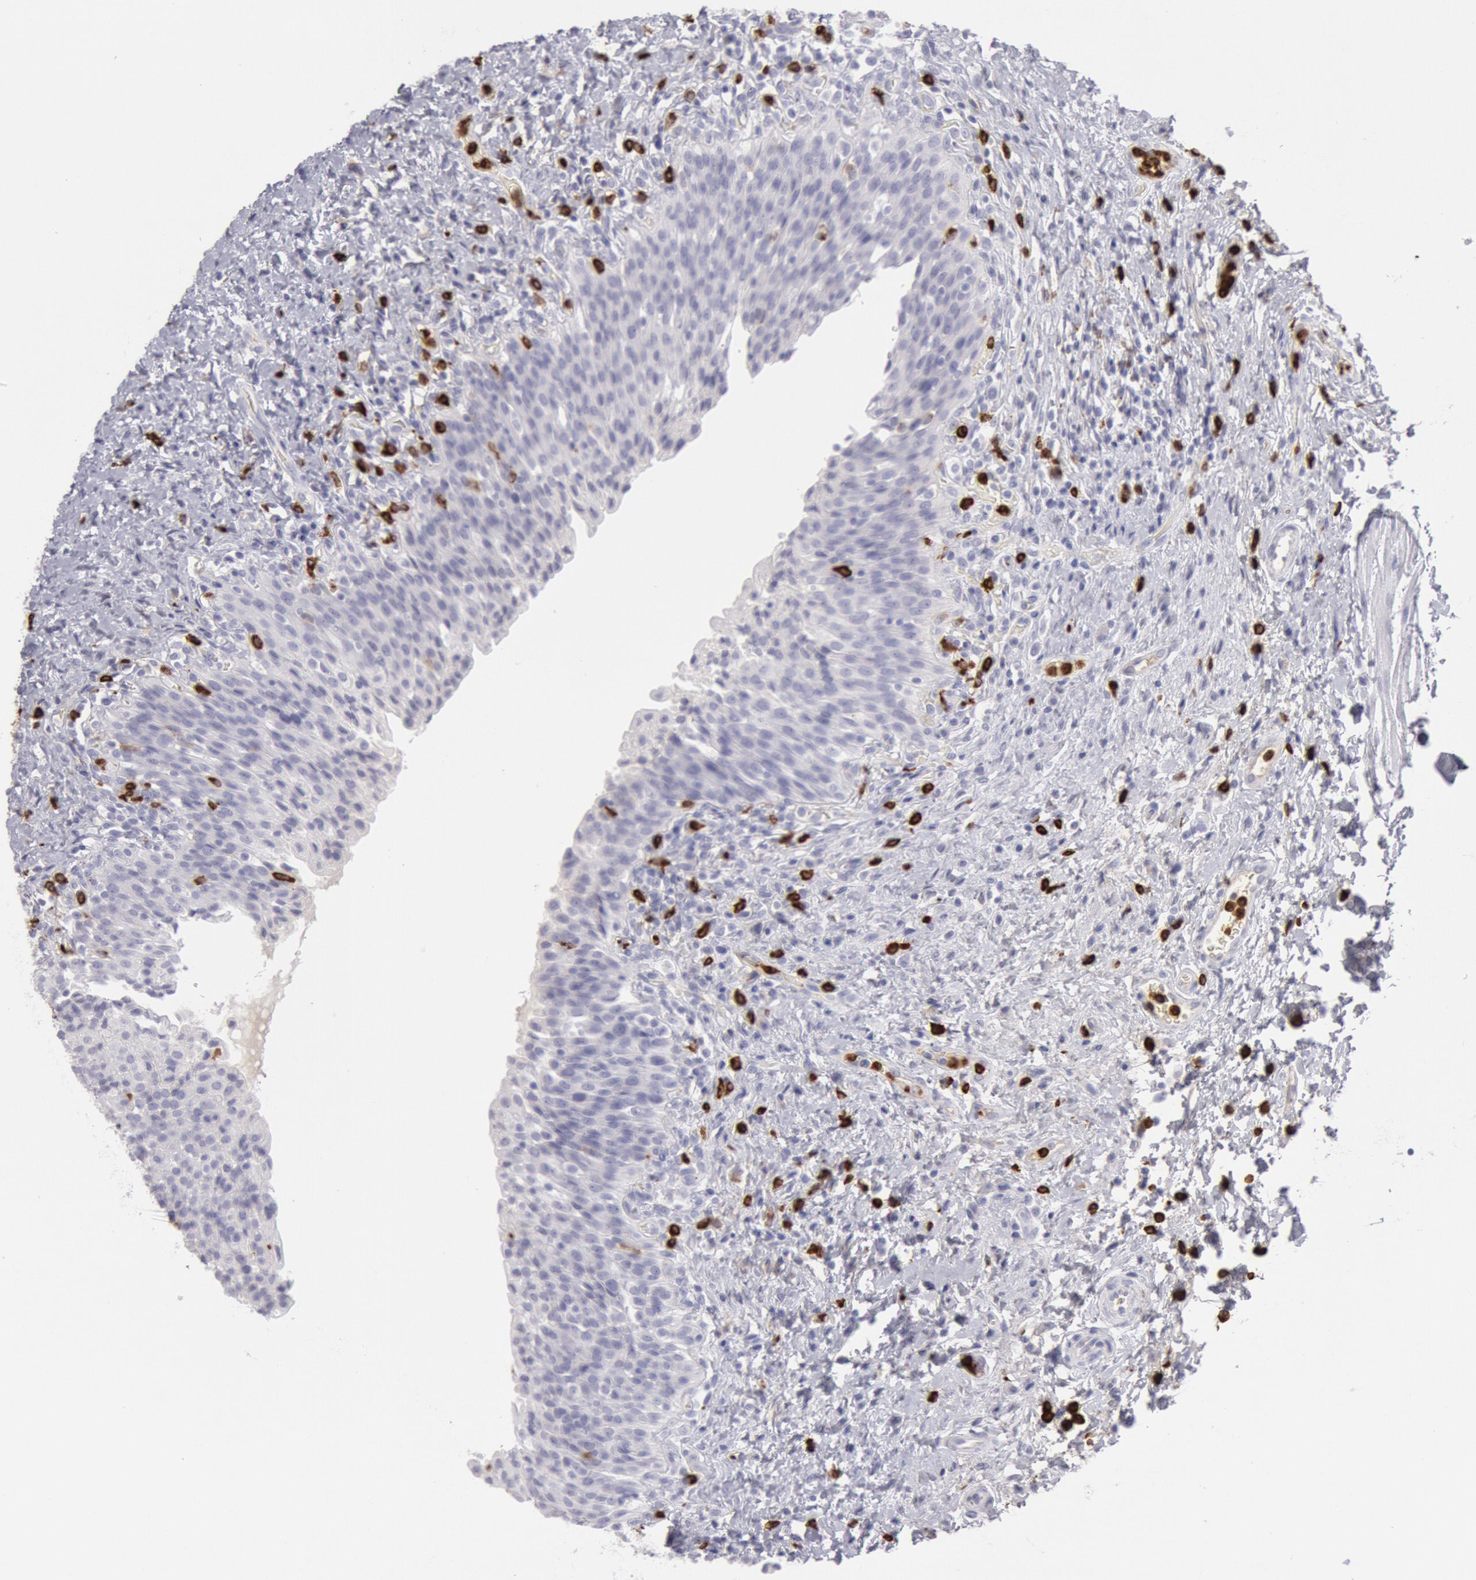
{"staining": {"intensity": "negative", "quantity": "none", "location": "none"}, "tissue": "urinary bladder", "cell_type": "Urothelial cells", "image_type": "normal", "snomed": [{"axis": "morphology", "description": "Normal tissue, NOS"}, {"axis": "topography", "description": "Urinary bladder"}], "caption": "High power microscopy micrograph of an IHC image of normal urinary bladder, revealing no significant positivity in urothelial cells.", "gene": "FCN1", "patient": {"sex": "male", "age": 51}}